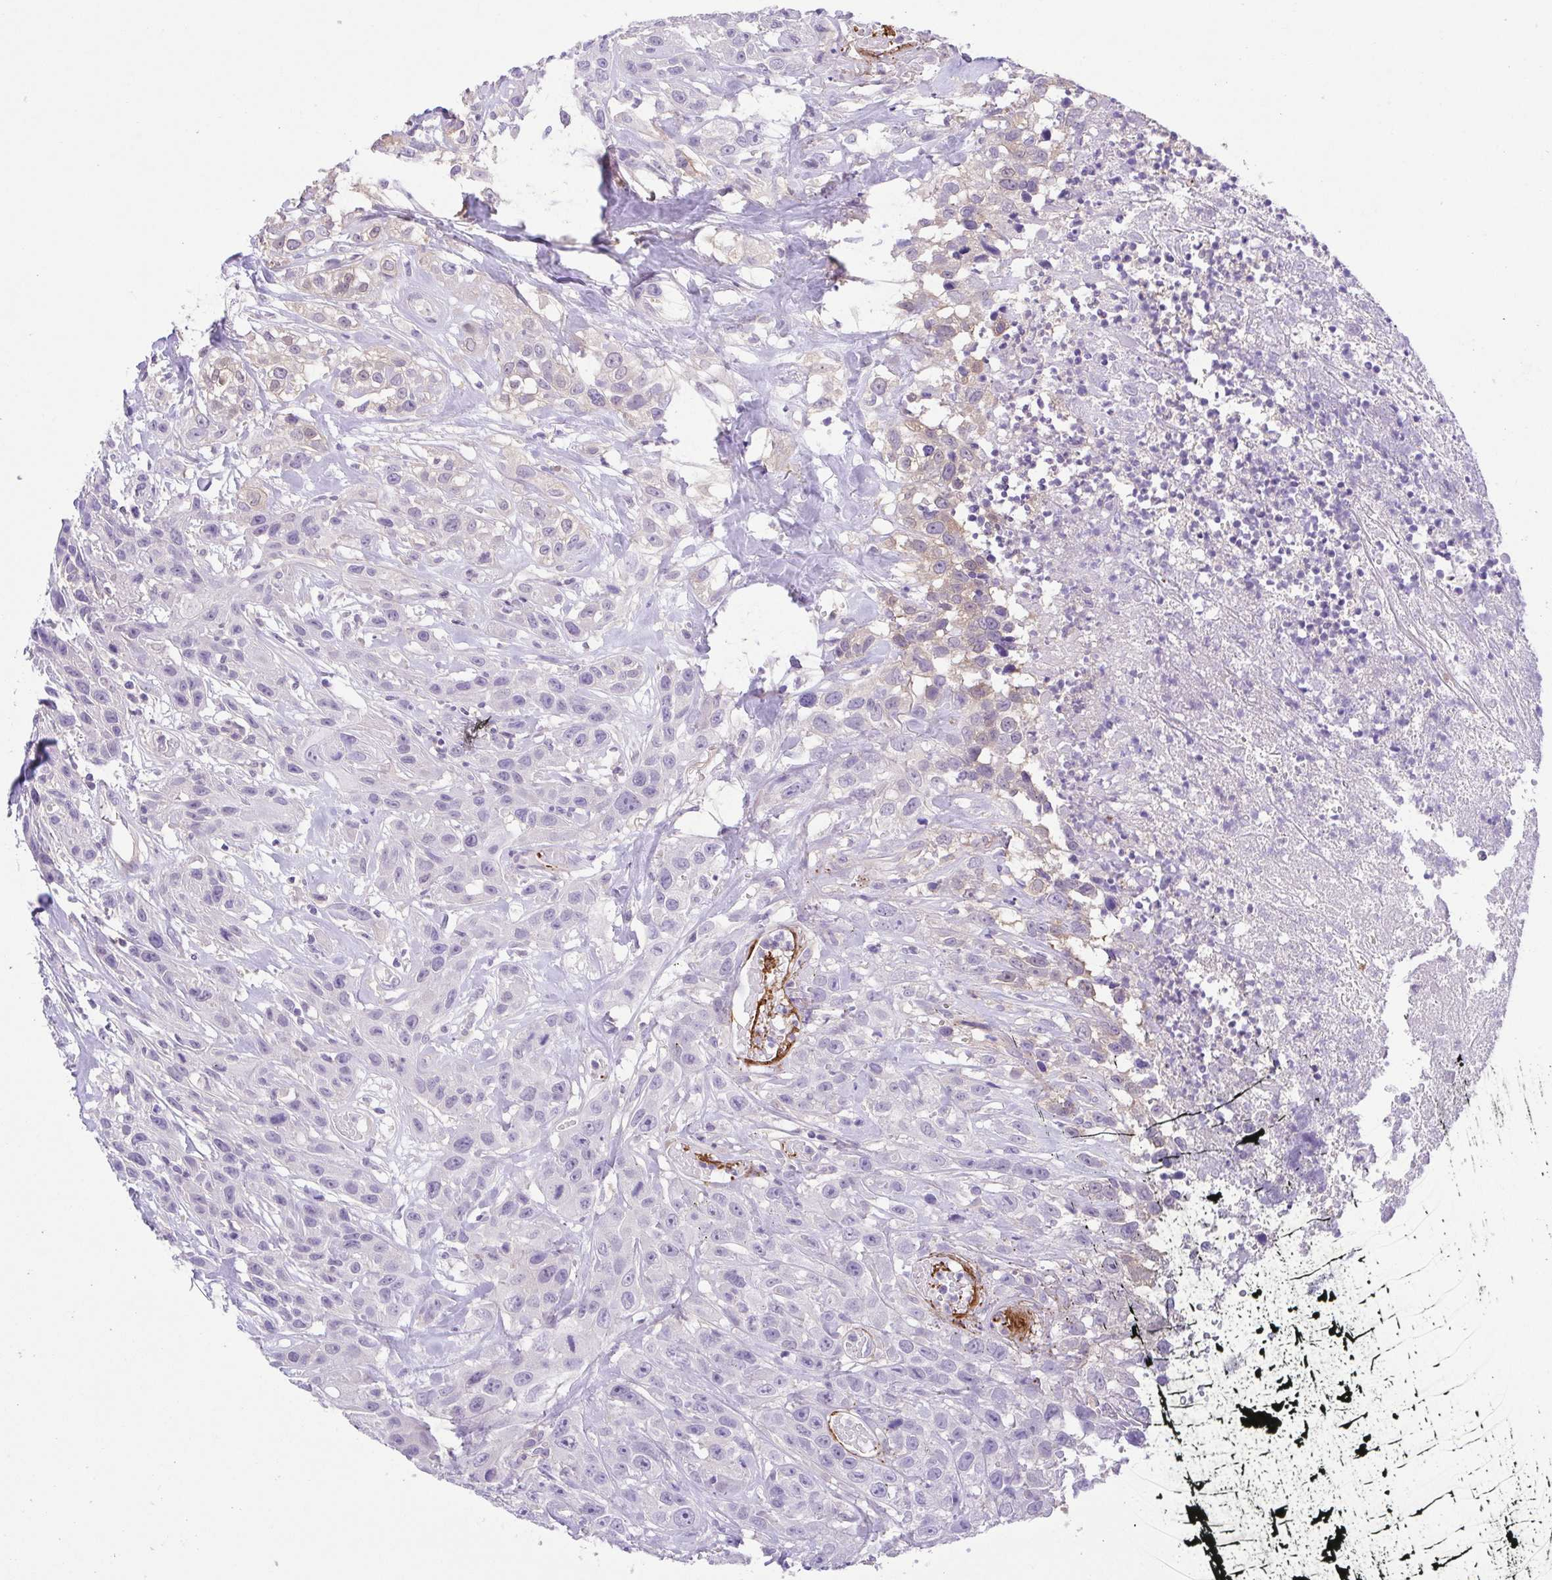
{"staining": {"intensity": "negative", "quantity": "none", "location": "none"}, "tissue": "head and neck cancer", "cell_type": "Tumor cells", "image_type": "cancer", "snomed": [{"axis": "morphology", "description": "Squamous cell carcinoma, NOS"}, {"axis": "topography", "description": "Head-Neck"}], "caption": "Human head and neck cancer (squamous cell carcinoma) stained for a protein using immunohistochemistry displays no positivity in tumor cells.", "gene": "PRR14L", "patient": {"sex": "male", "age": 57}}